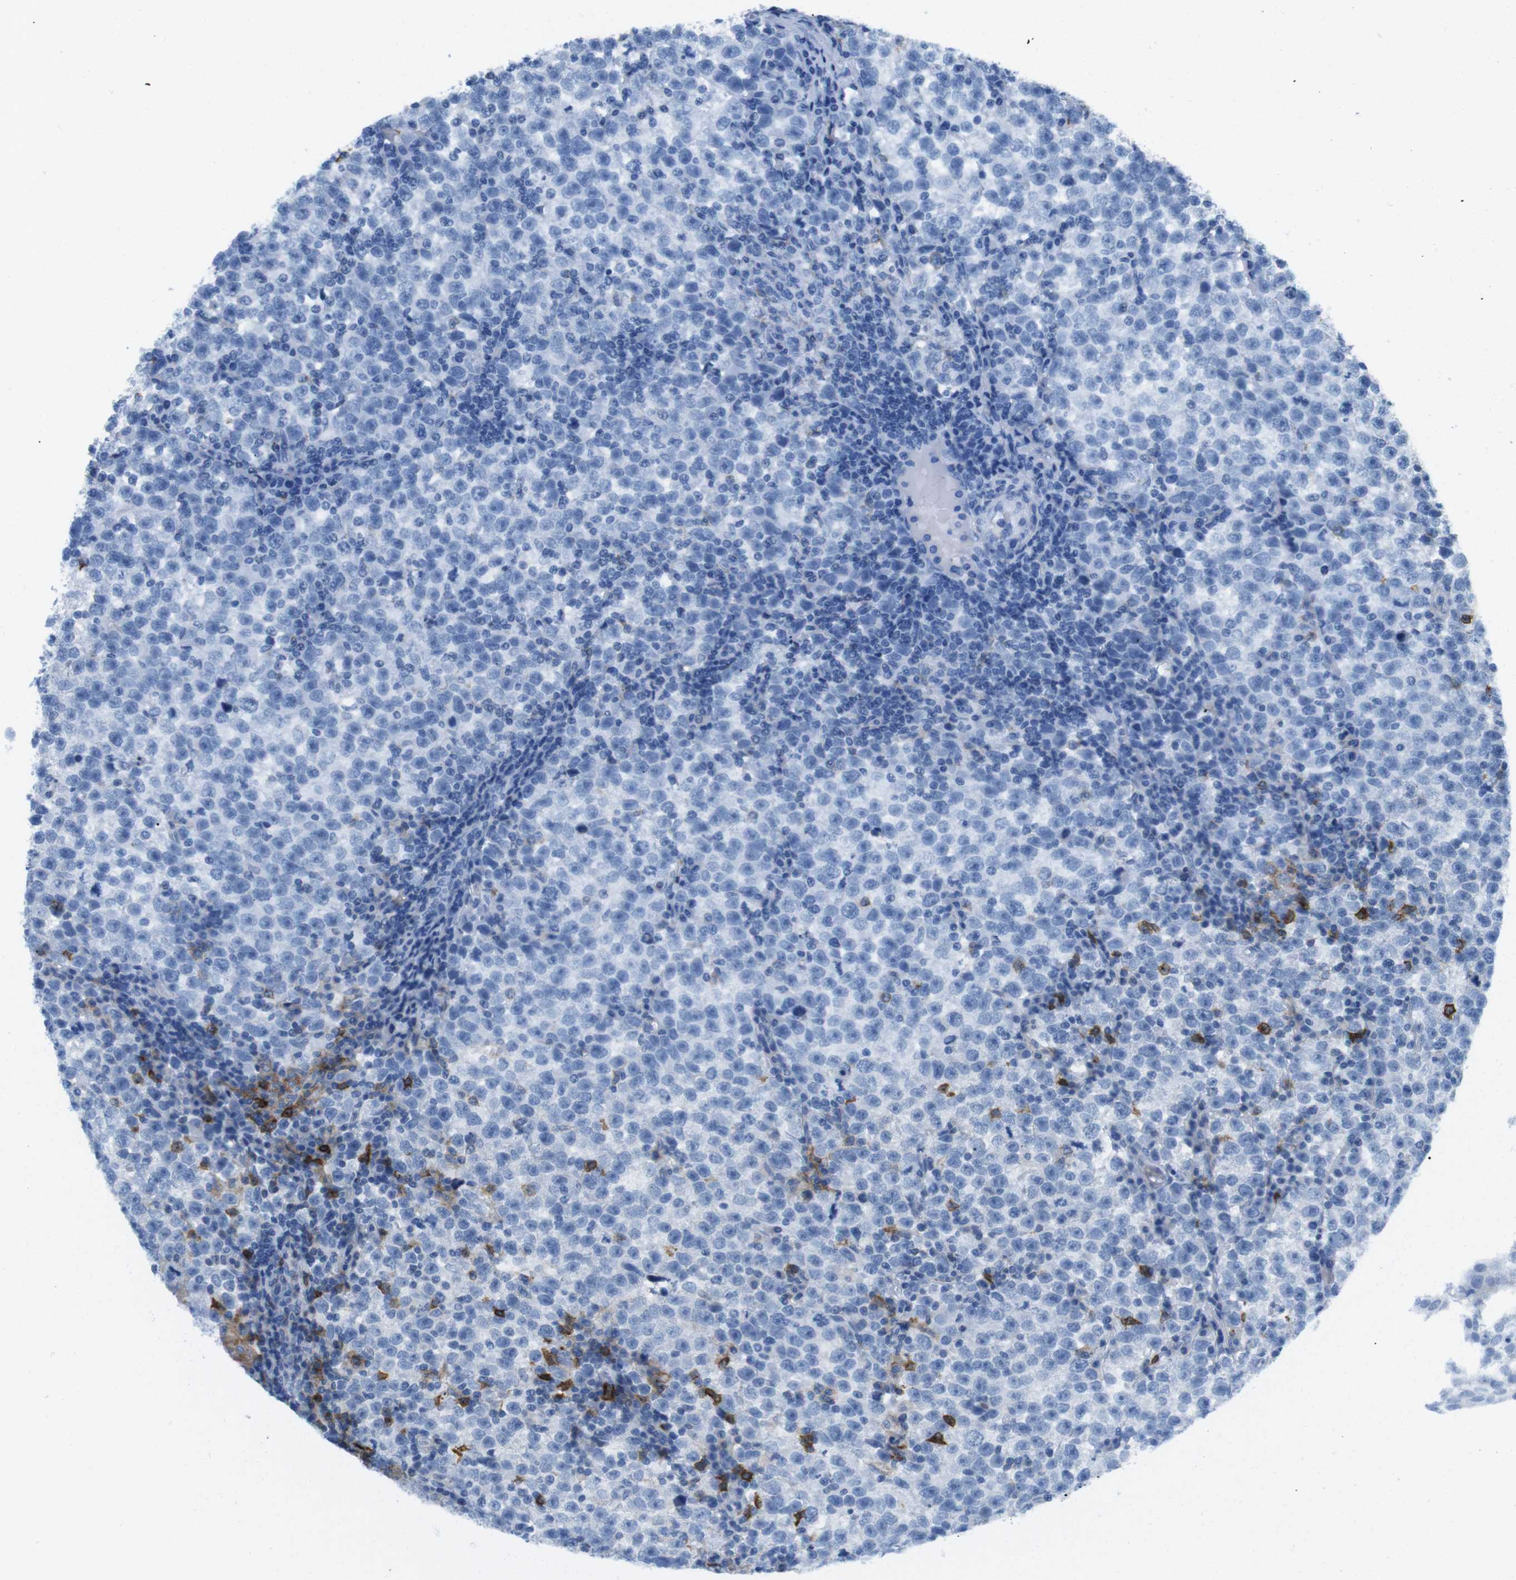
{"staining": {"intensity": "negative", "quantity": "none", "location": "none"}, "tissue": "testis cancer", "cell_type": "Tumor cells", "image_type": "cancer", "snomed": [{"axis": "morphology", "description": "Seminoma, NOS"}, {"axis": "topography", "description": "Testis"}], "caption": "Human testis seminoma stained for a protein using IHC reveals no expression in tumor cells.", "gene": "TNFRSF4", "patient": {"sex": "male", "age": 43}}